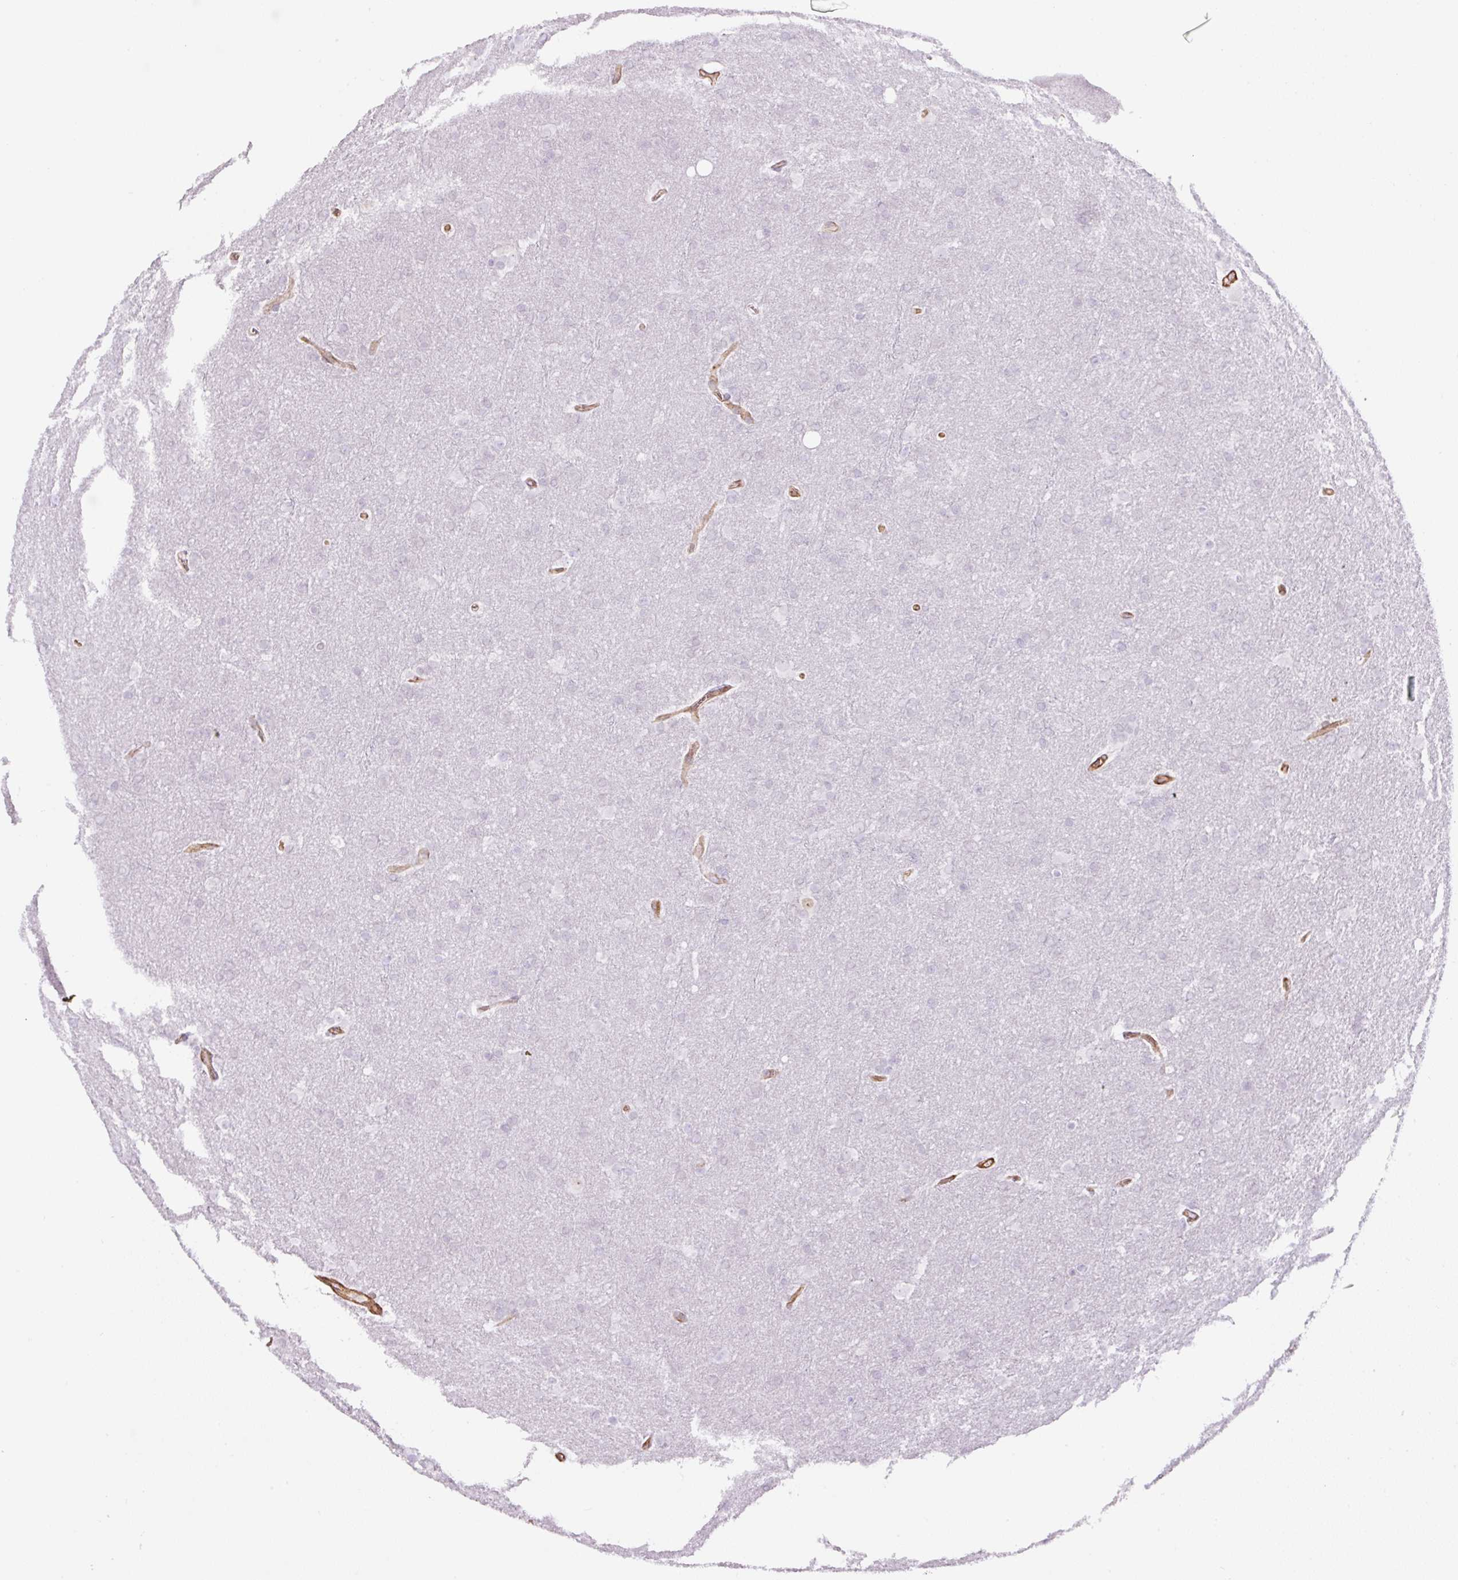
{"staining": {"intensity": "negative", "quantity": "none", "location": "none"}, "tissue": "glioma", "cell_type": "Tumor cells", "image_type": "cancer", "snomed": [{"axis": "morphology", "description": "Glioma, malignant, Low grade"}, {"axis": "topography", "description": "Brain"}], "caption": "Glioma stained for a protein using IHC displays no expression tumor cells.", "gene": "B3GALT5", "patient": {"sex": "female", "age": 32}}